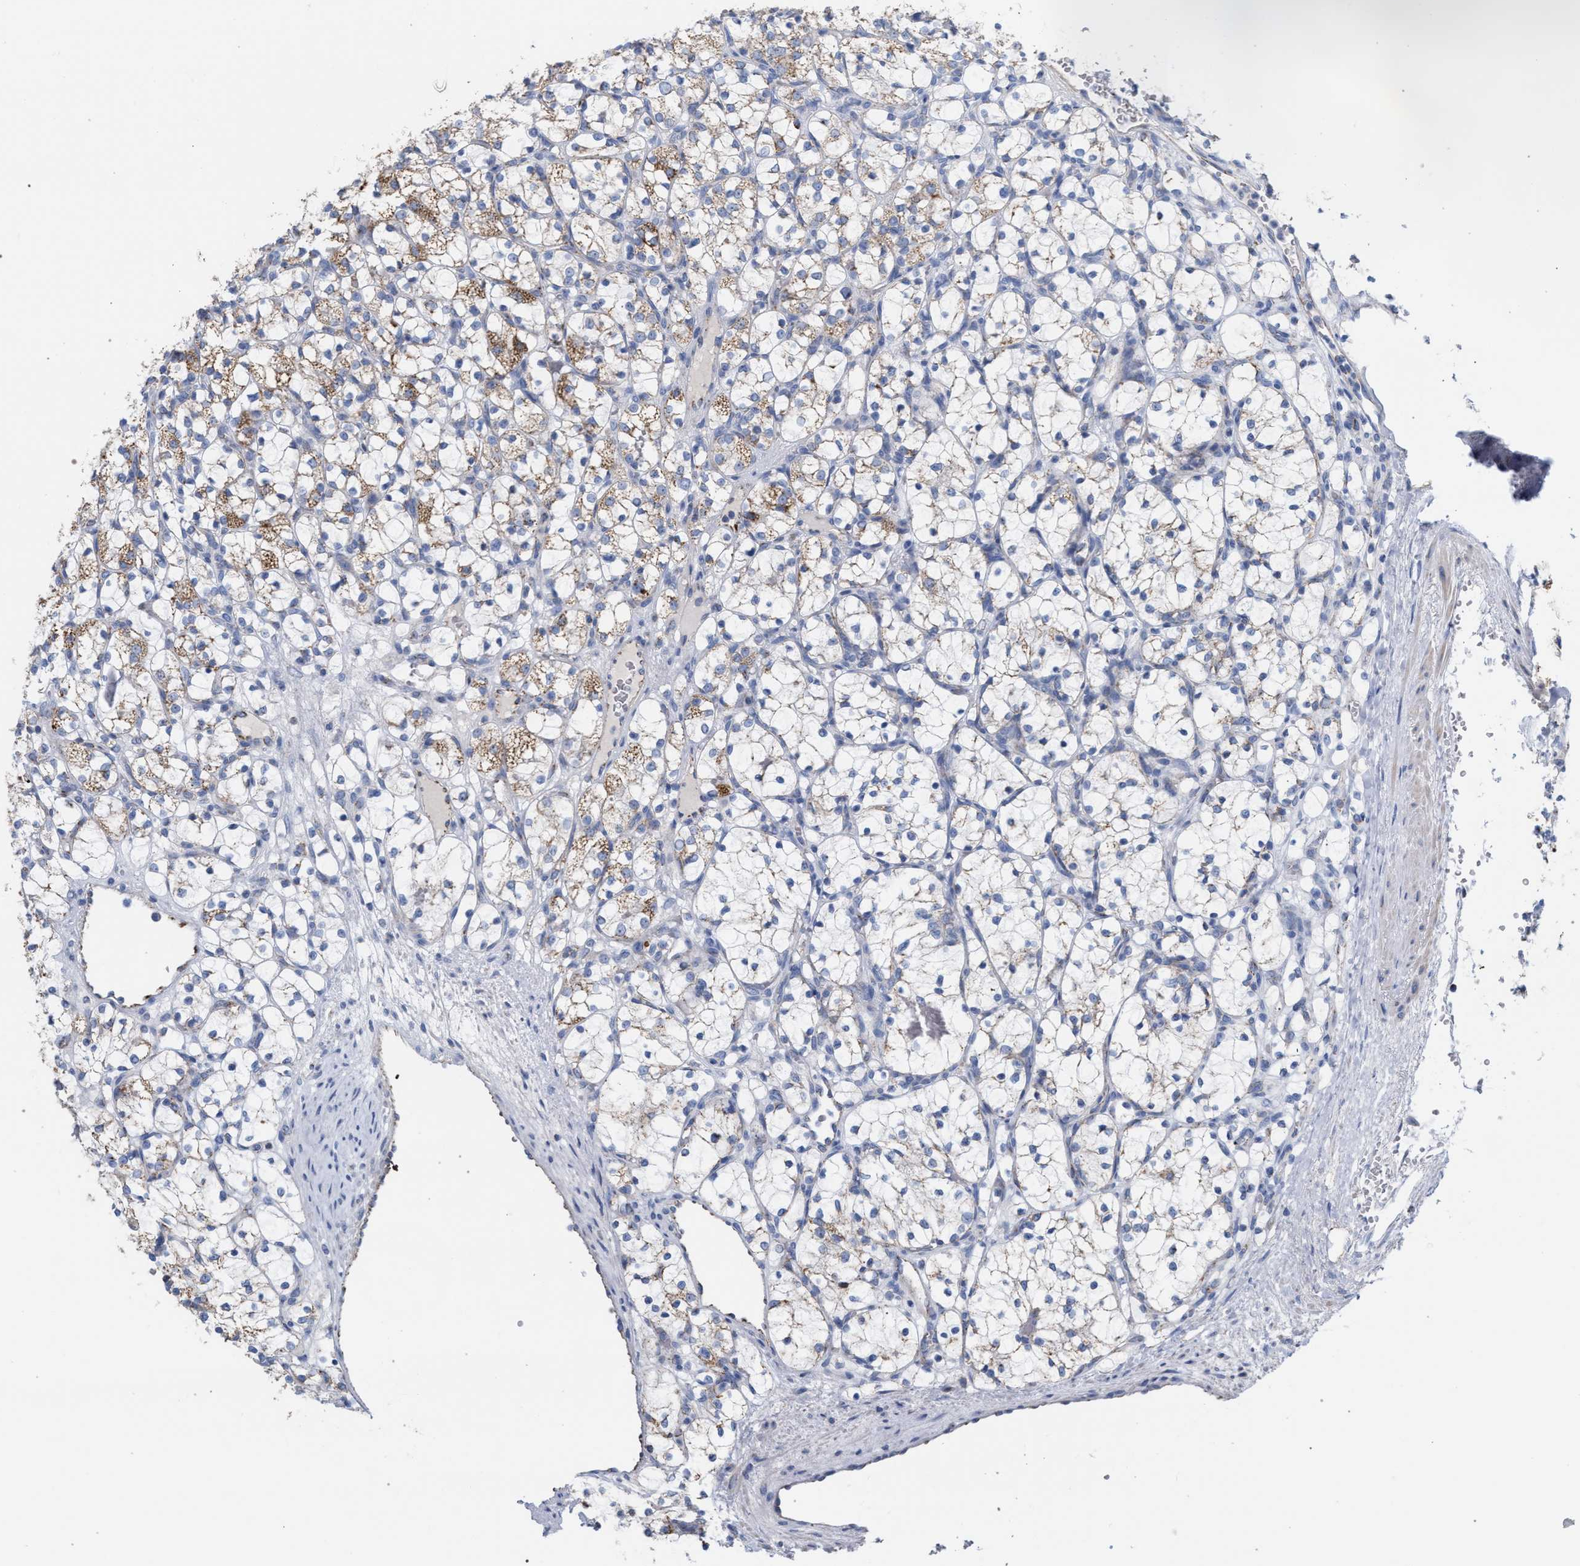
{"staining": {"intensity": "moderate", "quantity": "<25%", "location": "cytoplasmic/membranous"}, "tissue": "renal cancer", "cell_type": "Tumor cells", "image_type": "cancer", "snomed": [{"axis": "morphology", "description": "Adenocarcinoma, NOS"}, {"axis": "topography", "description": "Kidney"}], "caption": "Tumor cells show low levels of moderate cytoplasmic/membranous expression in approximately <25% of cells in human renal adenocarcinoma.", "gene": "ECI2", "patient": {"sex": "female", "age": 69}}